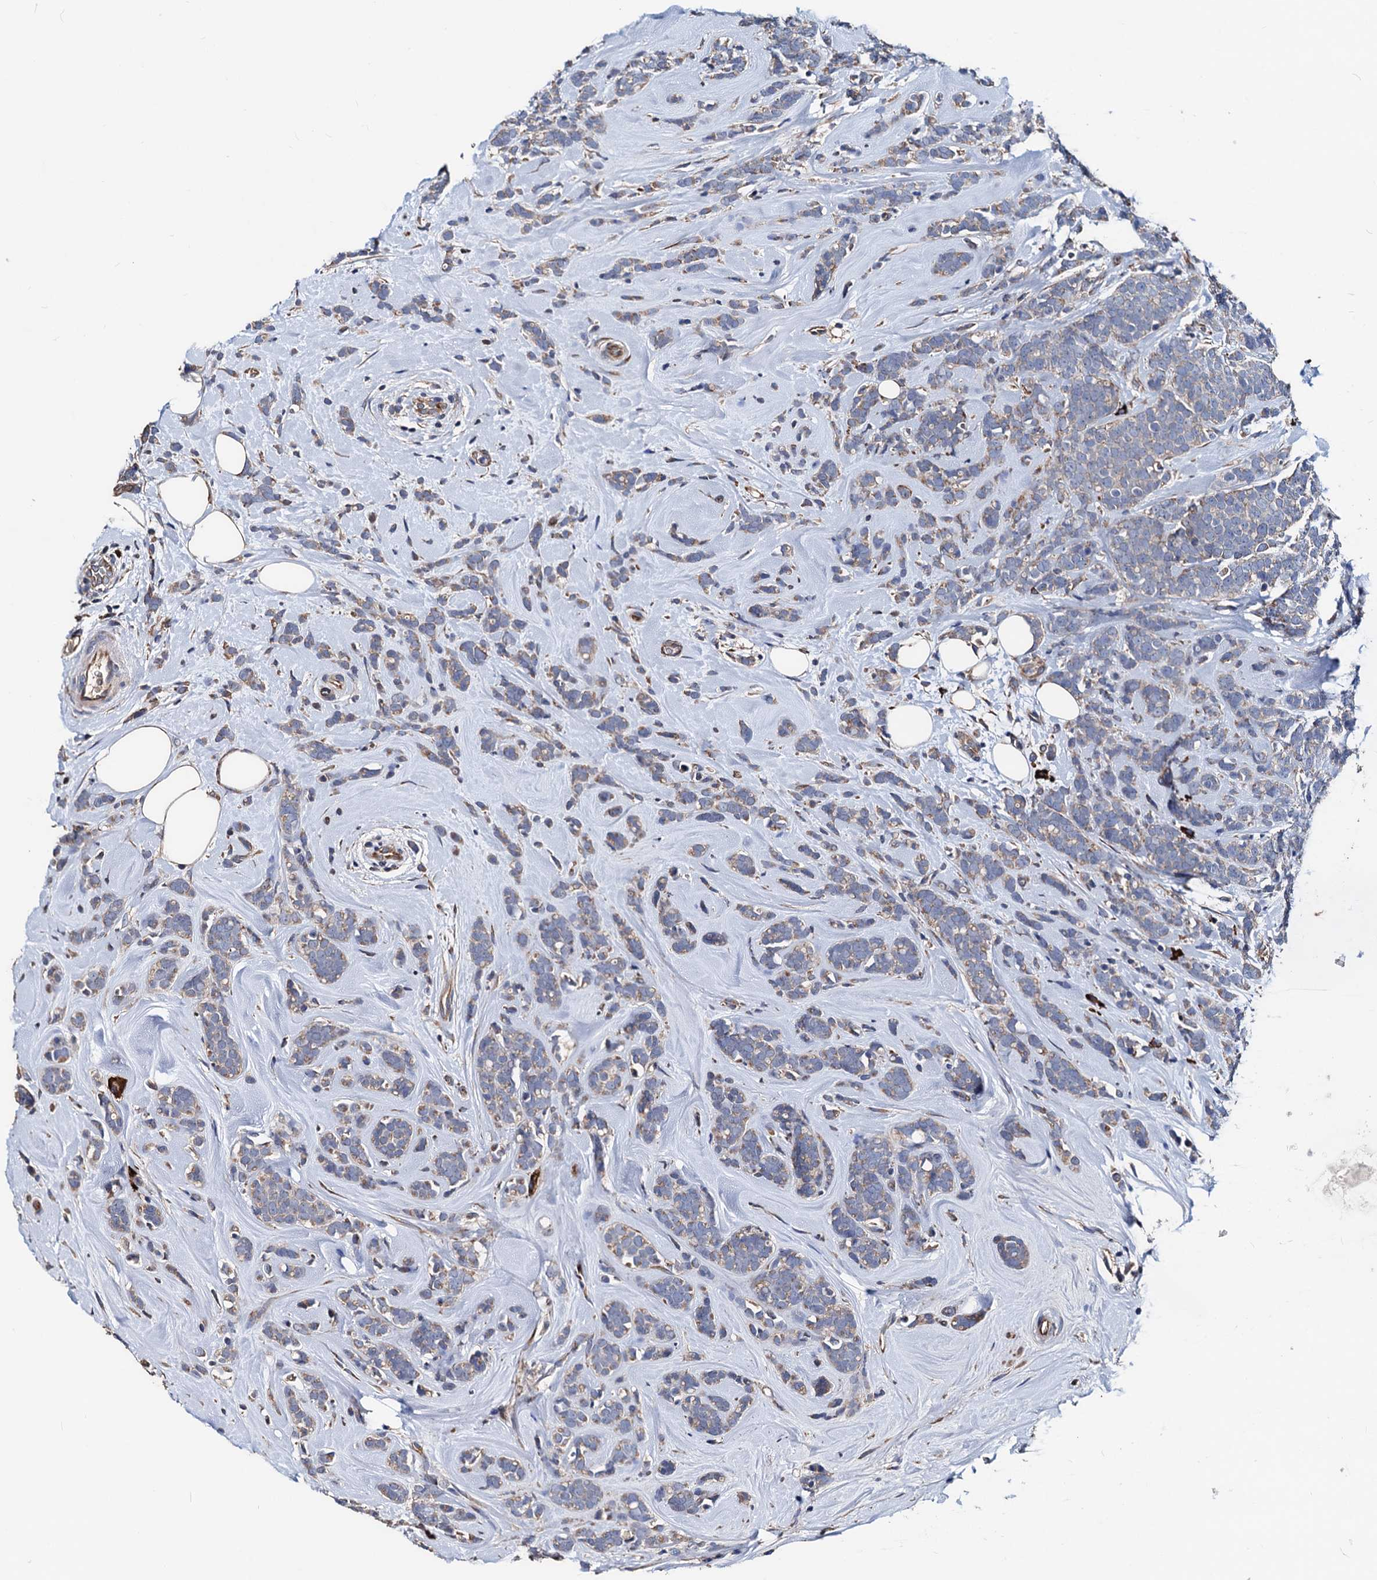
{"staining": {"intensity": "weak", "quantity": "25%-75%", "location": "cytoplasmic/membranous"}, "tissue": "breast cancer", "cell_type": "Tumor cells", "image_type": "cancer", "snomed": [{"axis": "morphology", "description": "Lobular carcinoma"}, {"axis": "topography", "description": "Breast"}], "caption": "High-power microscopy captured an immunohistochemistry photomicrograph of breast cancer, revealing weak cytoplasmic/membranous staining in approximately 25%-75% of tumor cells. (Stains: DAB (3,3'-diaminobenzidine) in brown, nuclei in blue, Microscopy: brightfield microscopy at high magnification).", "gene": "AKAP11", "patient": {"sex": "female", "age": 58}}